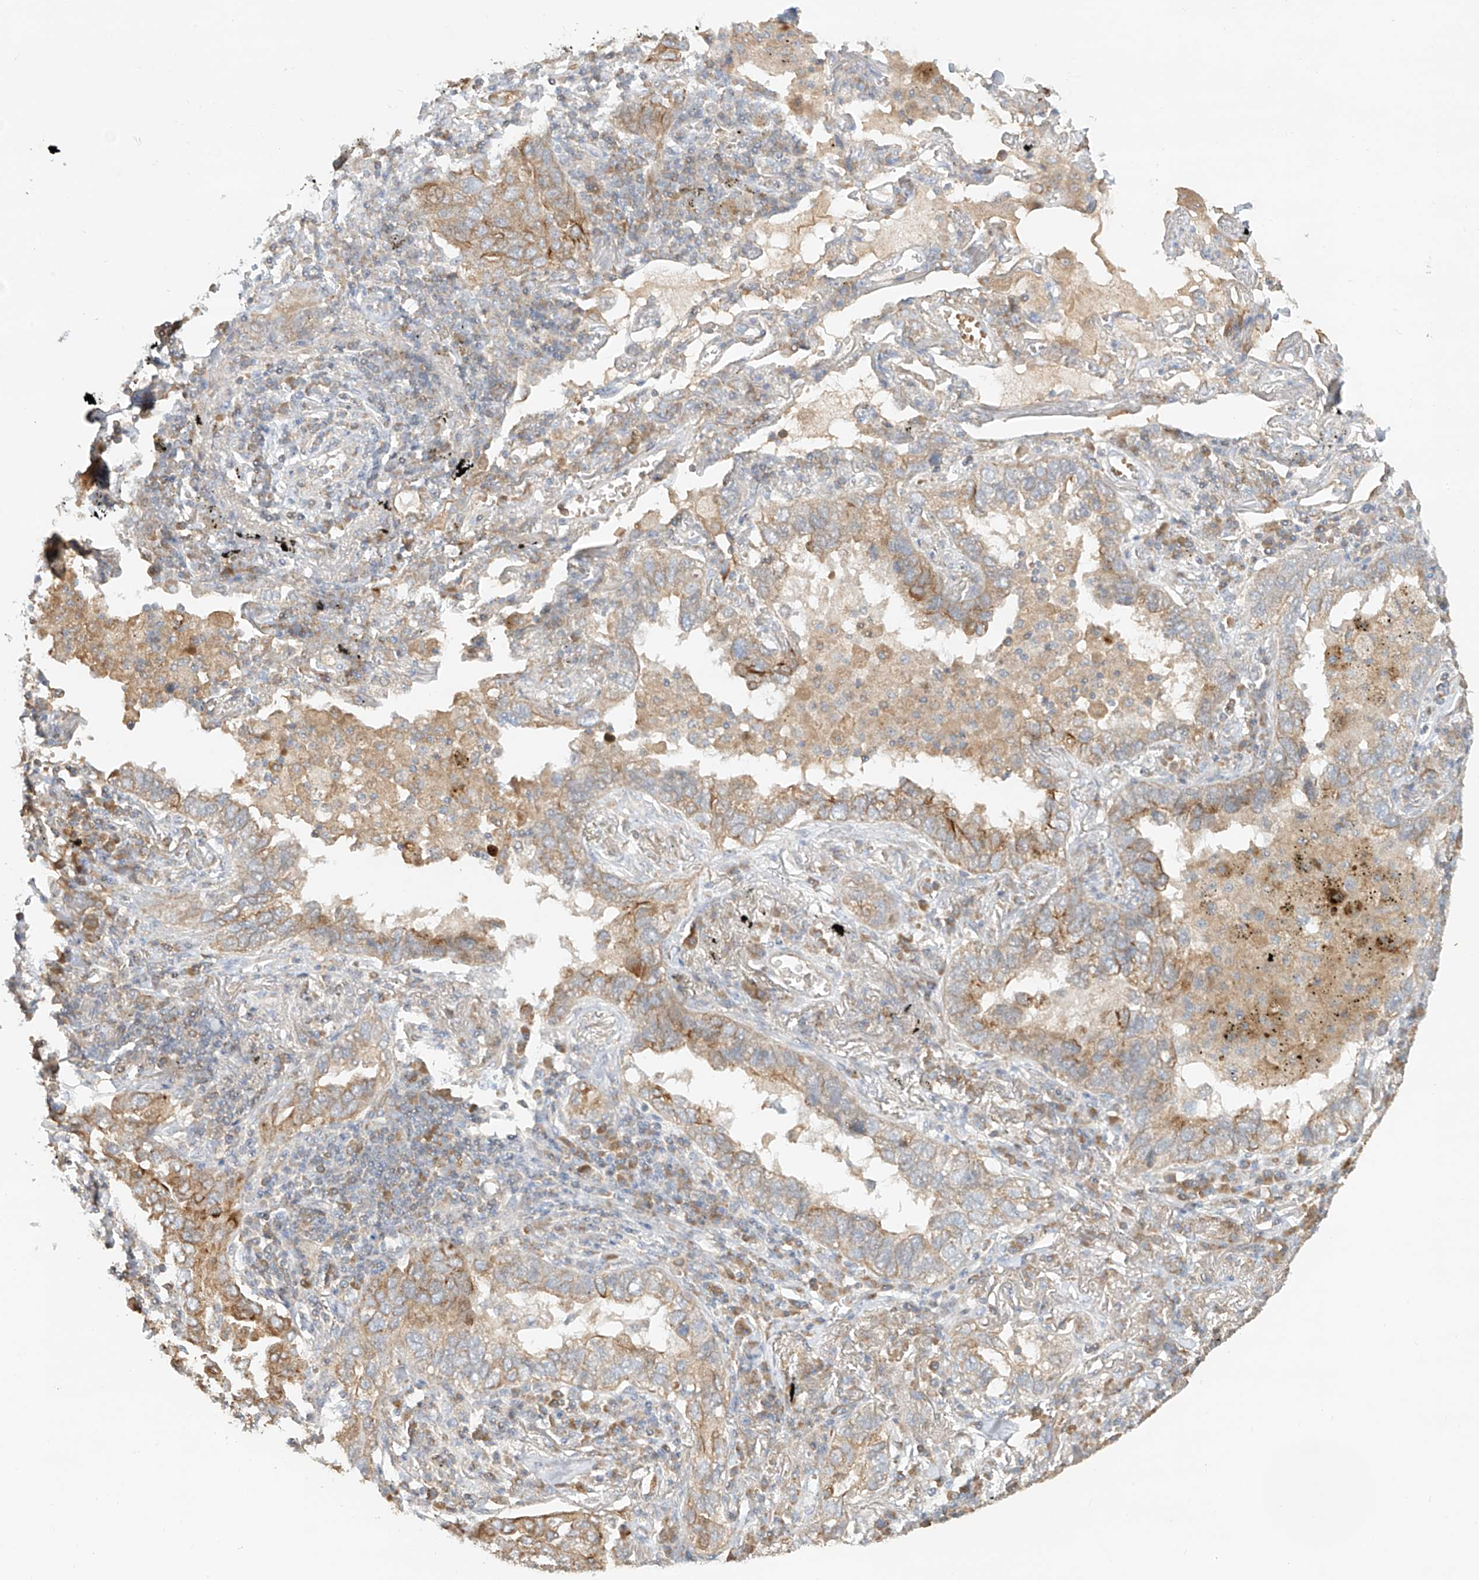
{"staining": {"intensity": "weak", "quantity": "25%-75%", "location": "cytoplasmic/membranous"}, "tissue": "lung cancer", "cell_type": "Tumor cells", "image_type": "cancer", "snomed": [{"axis": "morphology", "description": "Adenocarcinoma, NOS"}, {"axis": "topography", "description": "Lung"}], "caption": "Lung adenocarcinoma stained for a protein (brown) reveals weak cytoplasmic/membranous positive staining in about 25%-75% of tumor cells.", "gene": "KPNA7", "patient": {"sex": "male", "age": 65}}